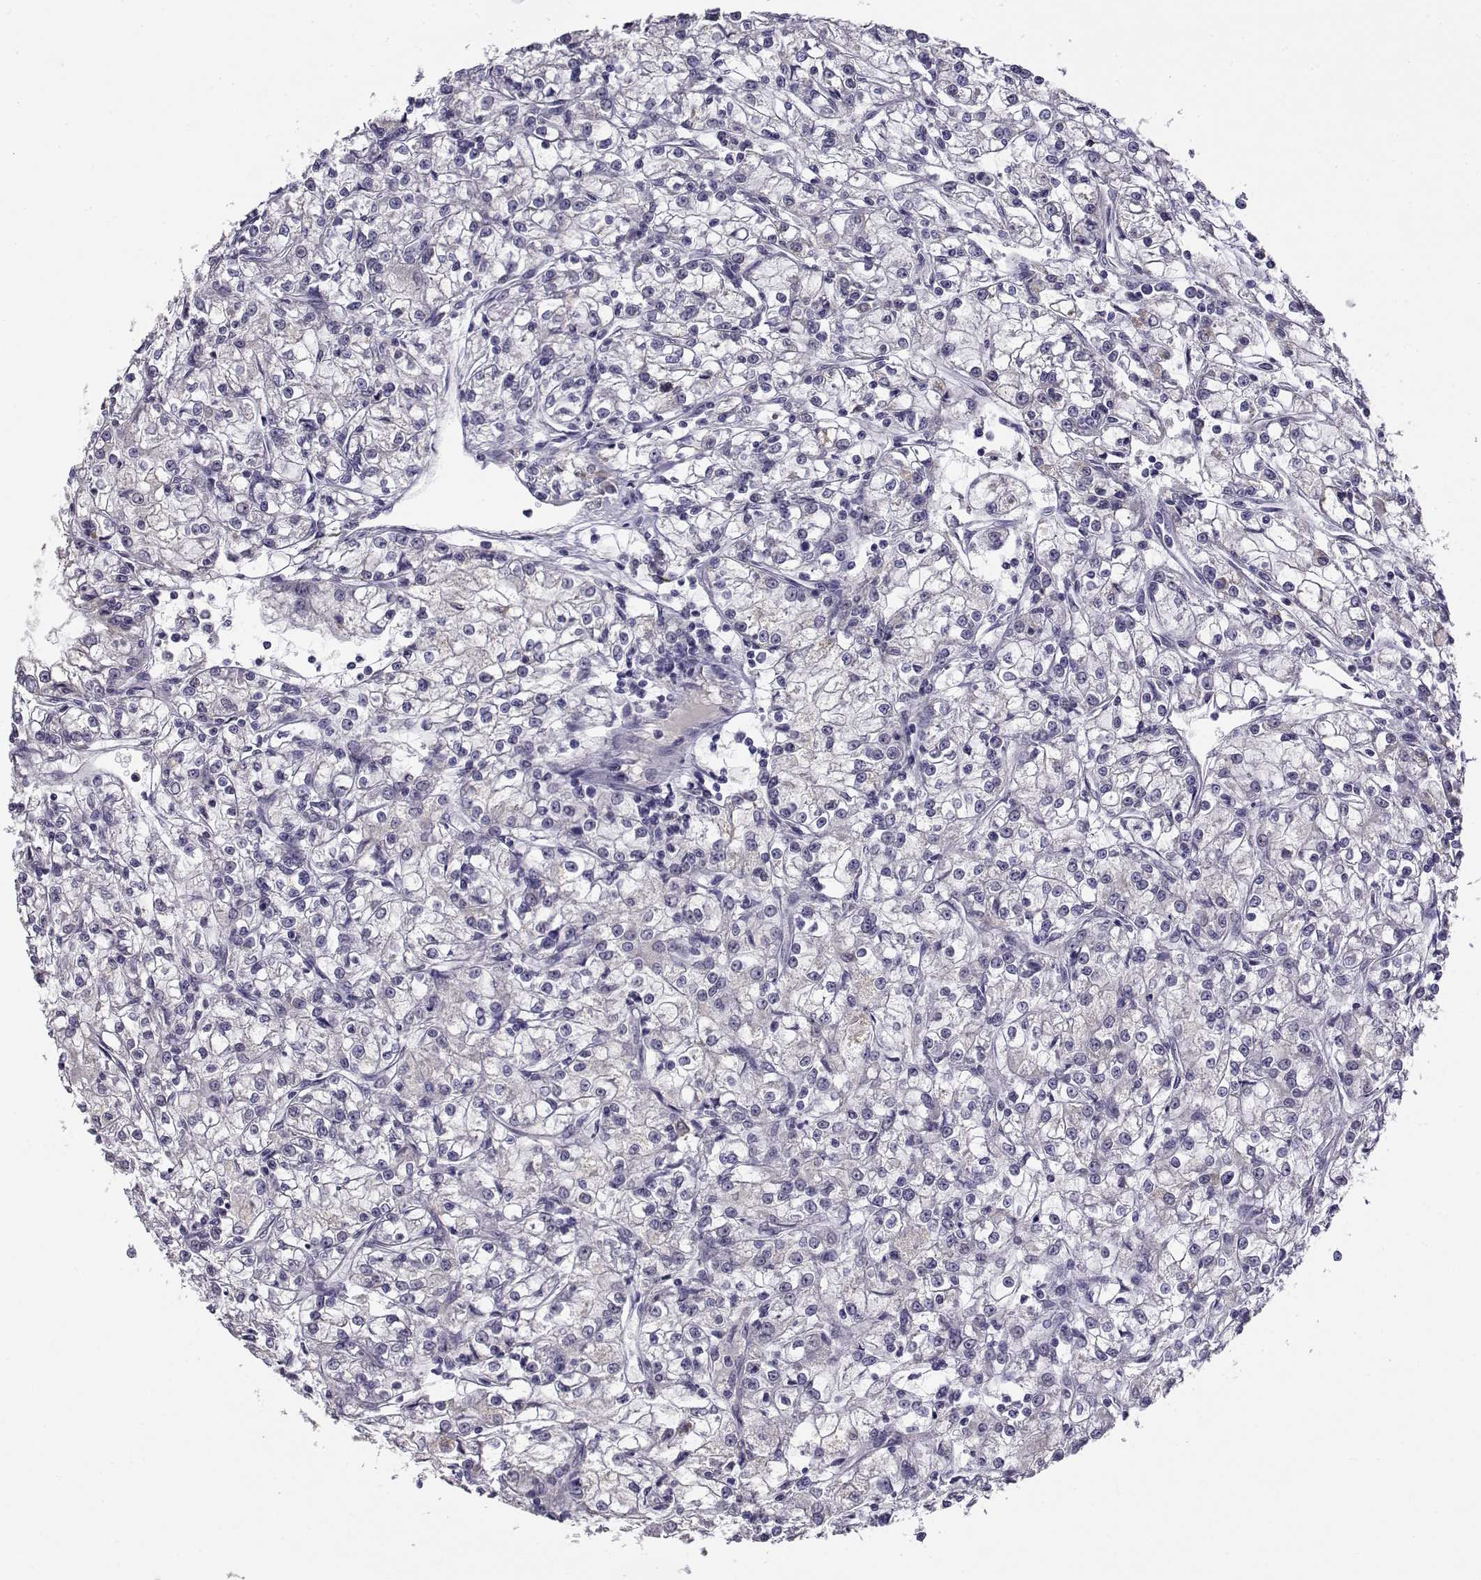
{"staining": {"intensity": "negative", "quantity": "none", "location": "none"}, "tissue": "renal cancer", "cell_type": "Tumor cells", "image_type": "cancer", "snomed": [{"axis": "morphology", "description": "Adenocarcinoma, NOS"}, {"axis": "topography", "description": "Kidney"}], "caption": "Histopathology image shows no protein positivity in tumor cells of renal cancer (adenocarcinoma) tissue.", "gene": "RHOXF2", "patient": {"sex": "female", "age": 59}}